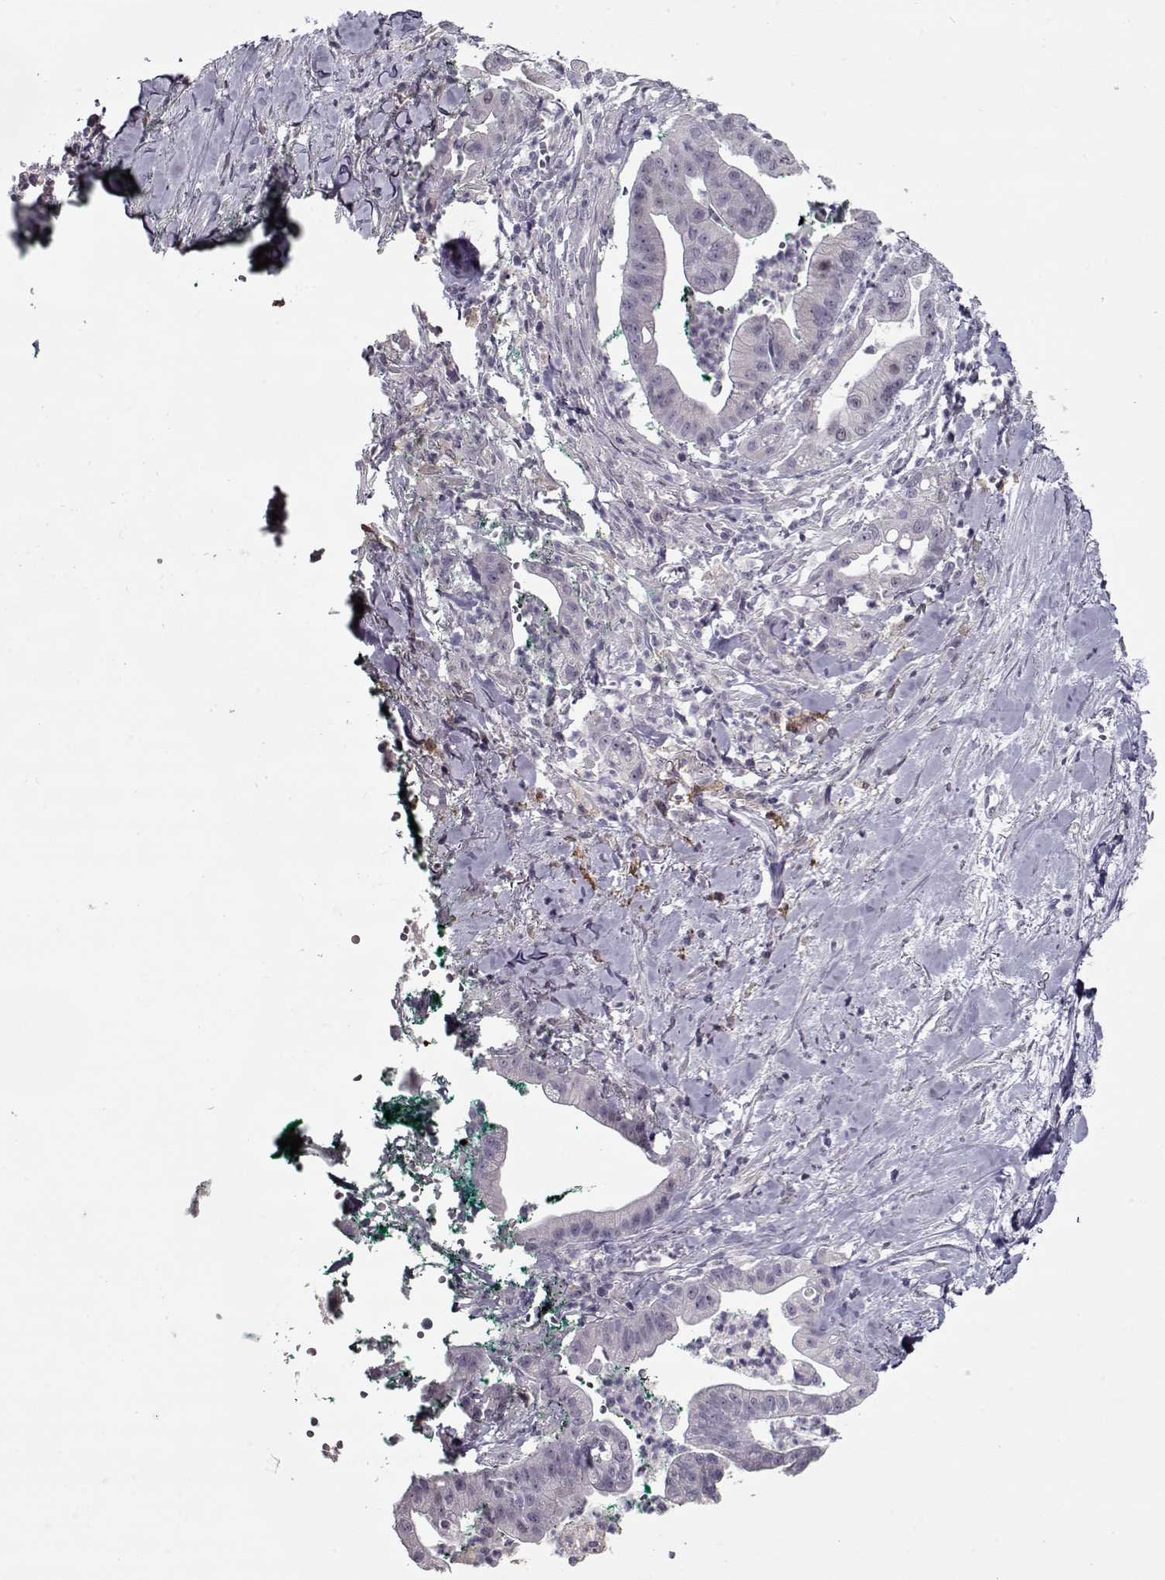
{"staining": {"intensity": "negative", "quantity": "none", "location": "none"}, "tissue": "pancreatic cancer", "cell_type": "Tumor cells", "image_type": "cancer", "snomed": [{"axis": "morphology", "description": "Normal tissue, NOS"}, {"axis": "morphology", "description": "Adenocarcinoma, NOS"}, {"axis": "topography", "description": "Lymph node"}, {"axis": "topography", "description": "Pancreas"}], "caption": "This is an IHC micrograph of pancreatic cancer (adenocarcinoma). There is no positivity in tumor cells.", "gene": "SEC16B", "patient": {"sex": "female", "age": 58}}